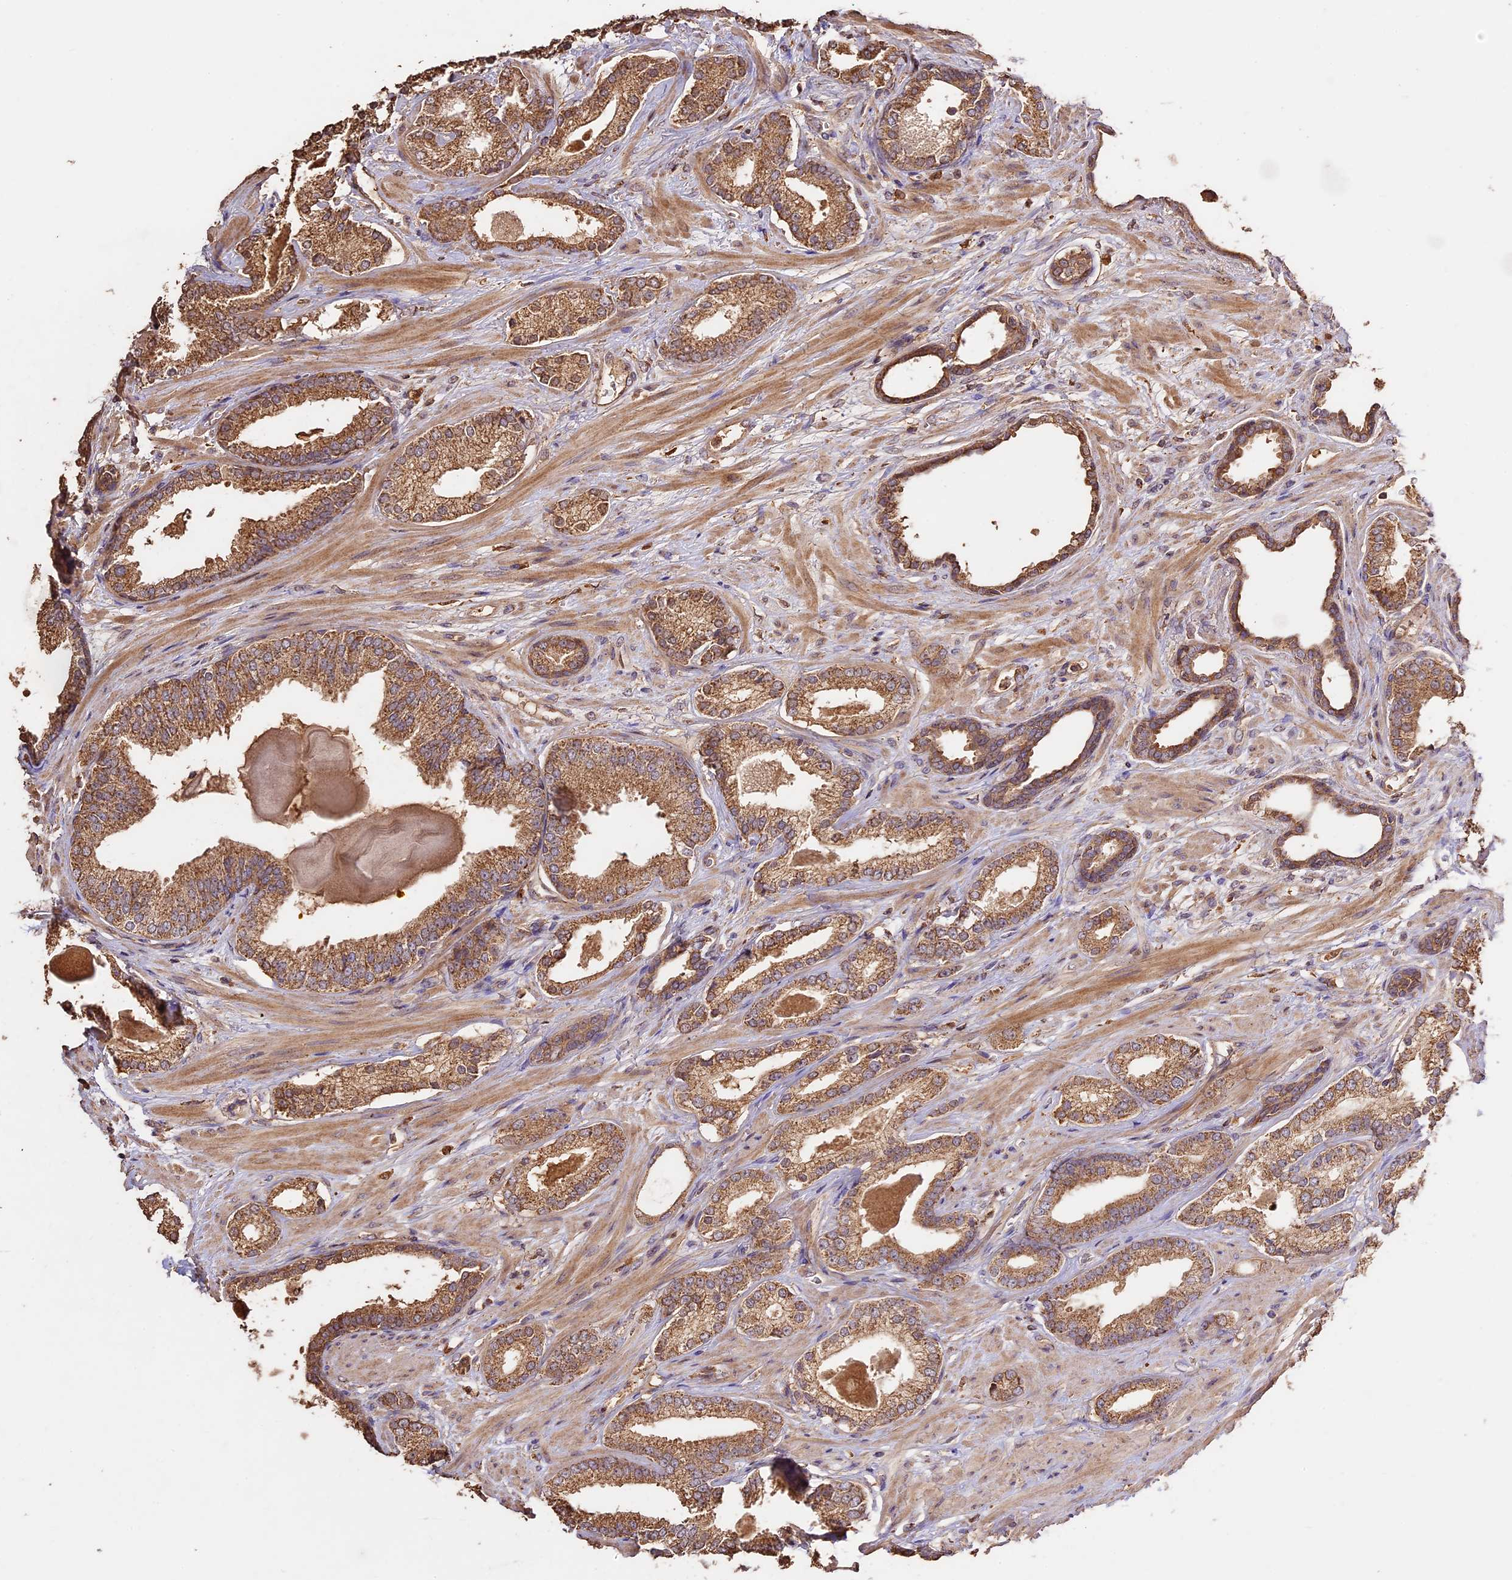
{"staining": {"intensity": "moderate", "quantity": ">75%", "location": "cytoplasmic/membranous"}, "tissue": "prostate cancer", "cell_type": "Tumor cells", "image_type": "cancer", "snomed": [{"axis": "morphology", "description": "Adenocarcinoma, Low grade"}, {"axis": "topography", "description": "Prostate"}], "caption": "A histopathology image of prostate cancer stained for a protein shows moderate cytoplasmic/membranous brown staining in tumor cells. The staining was performed using DAB, with brown indicating positive protein expression. Nuclei are stained blue with hematoxylin.", "gene": "CRLF1", "patient": {"sex": "male", "age": 70}}